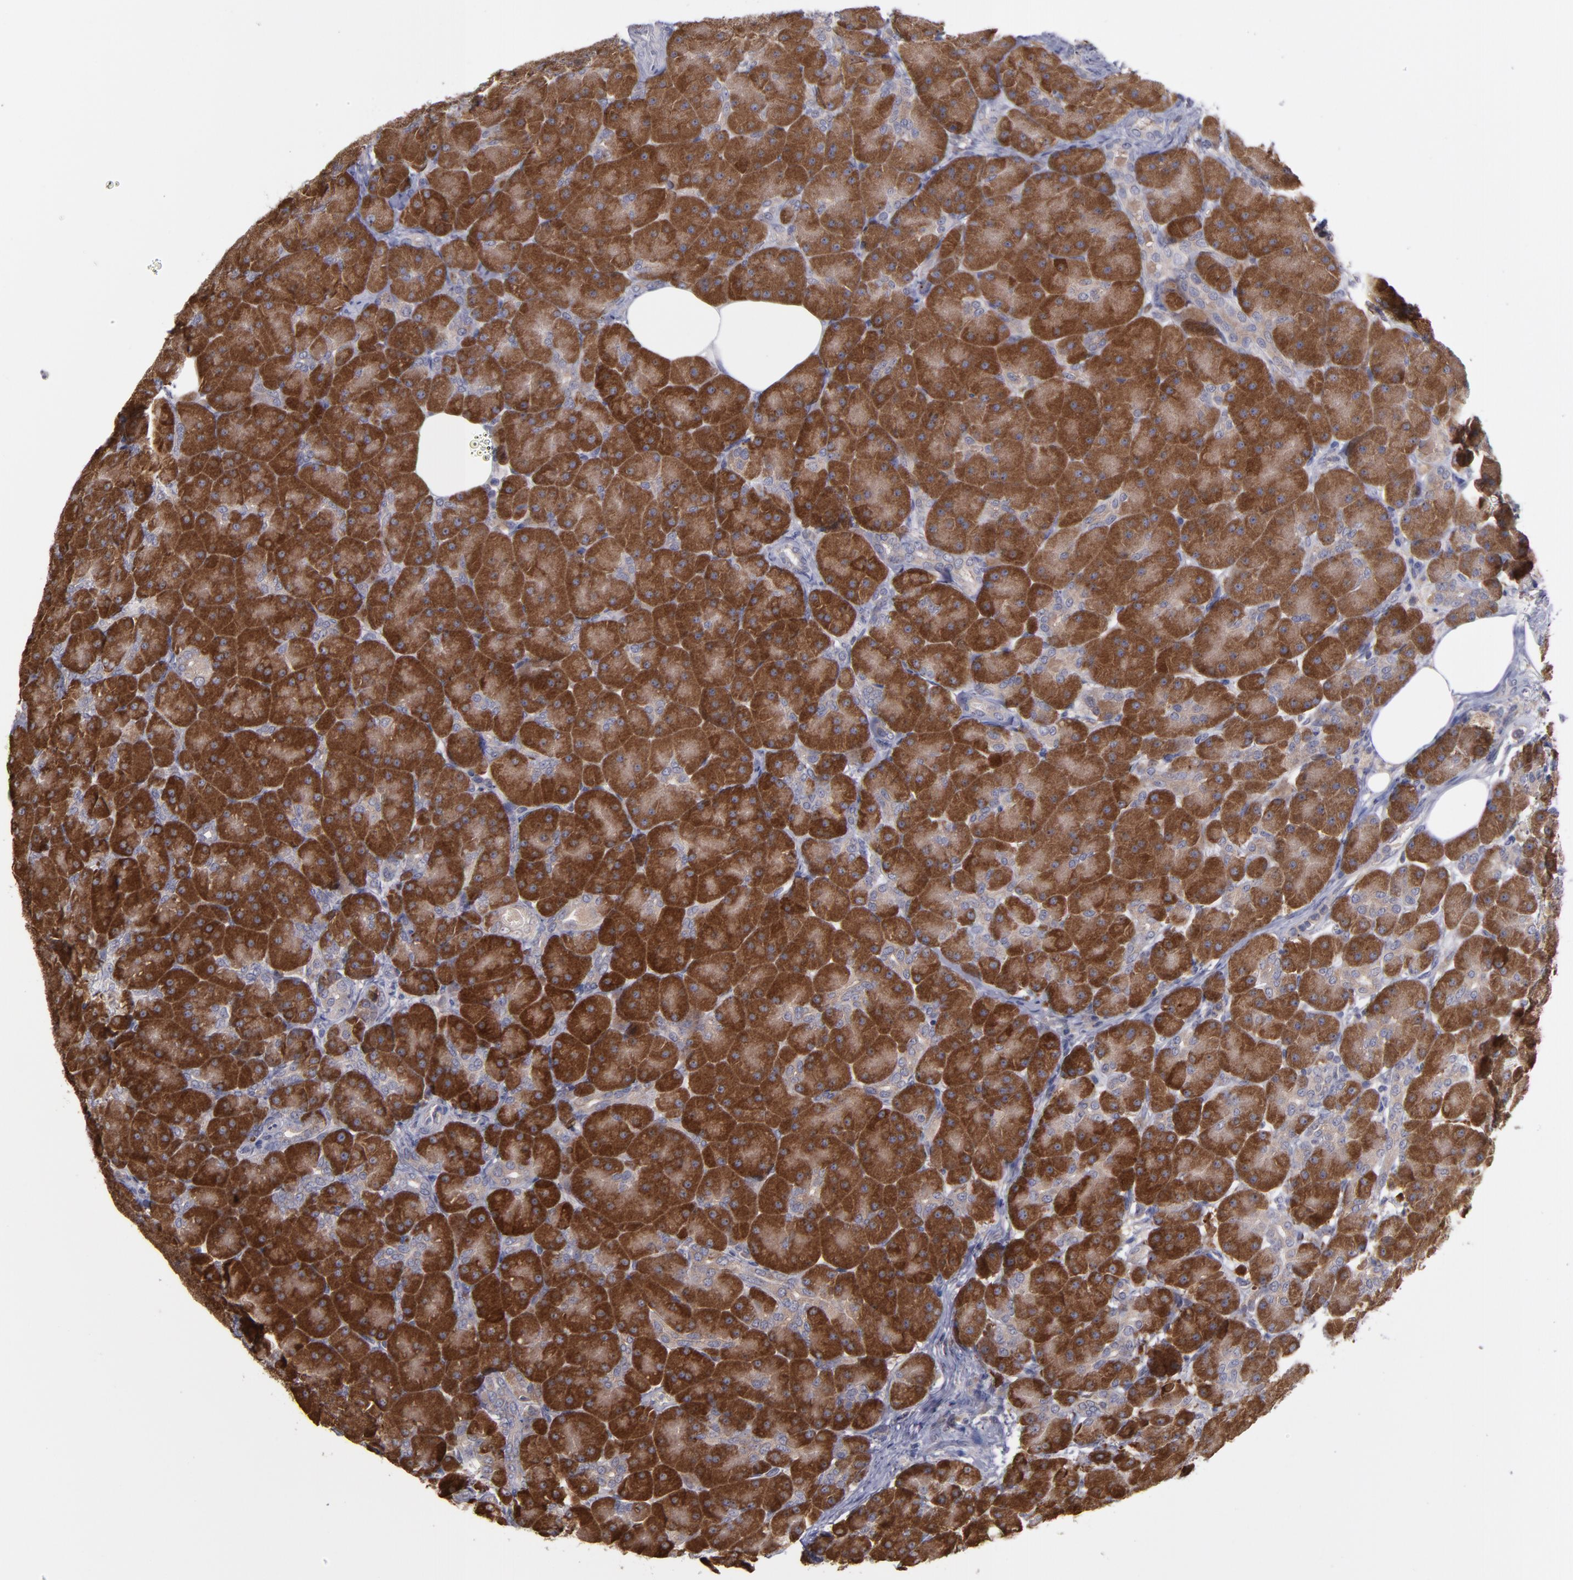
{"staining": {"intensity": "strong", "quantity": ">75%", "location": "cytoplasmic/membranous"}, "tissue": "pancreas", "cell_type": "Exocrine glandular cells", "image_type": "normal", "snomed": [{"axis": "morphology", "description": "Normal tissue, NOS"}, {"axis": "topography", "description": "Pancreas"}], "caption": "Exocrine glandular cells display strong cytoplasmic/membranous positivity in about >75% of cells in unremarkable pancreas.", "gene": "MMP11", "patient": {"sex": "male", "age": 66}}